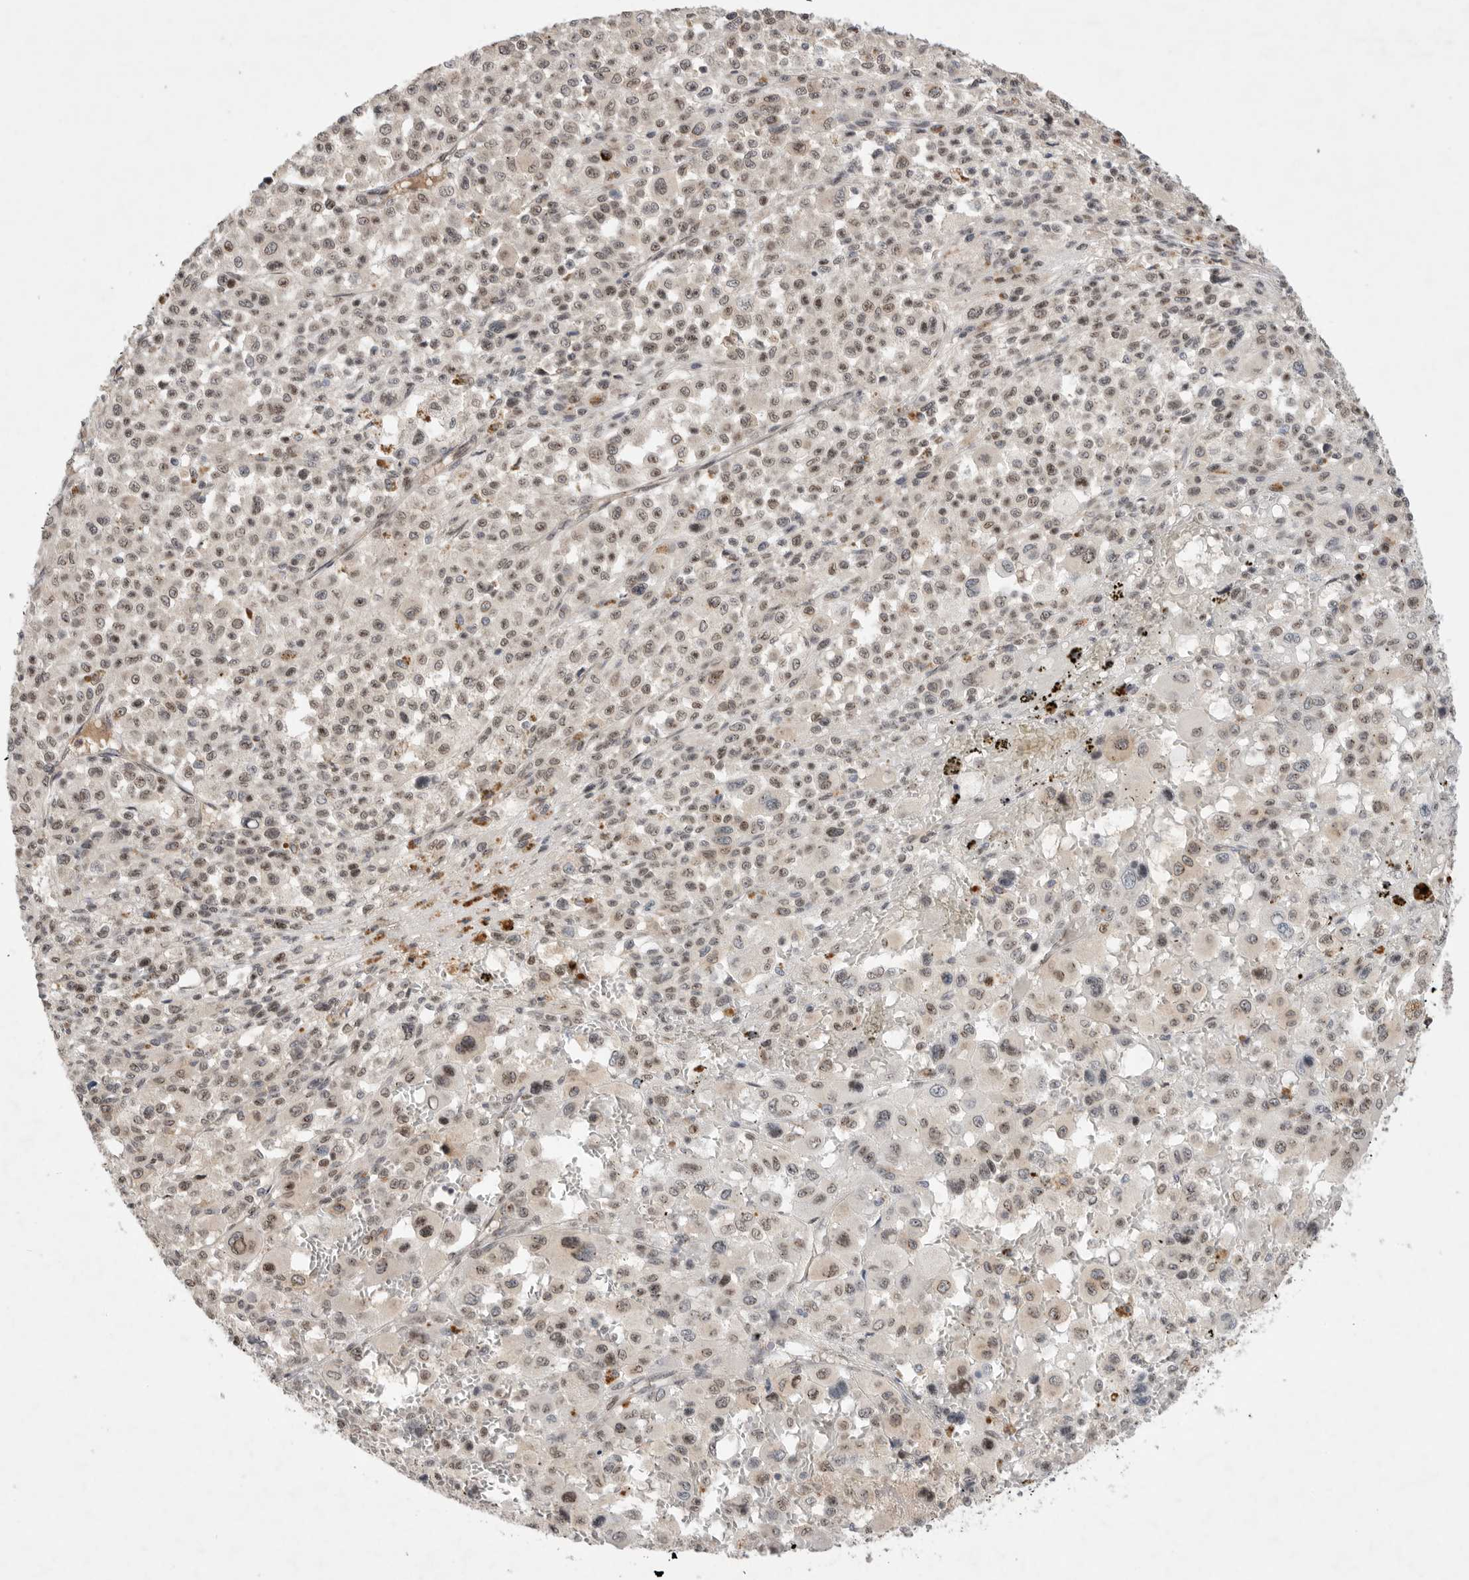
{"staining": {"intensity": "moderate", "quantity": "25%-75%", "location": "nuclear"}, "tissue": "melanoma", "cell_type": "Tumor cells", "image_type": "cancer", "snomed": [{"axis": "morphology", "description": "Malignant melanoma, Metastatic site"}, {"axis": "topography", "description": "Skin"}], "caption": "Moderate nuclear protein positivity is seen in about 25%-75% of tumor cells in melanoma.", "gene": "LEMD3", "patient": {"sex": "female", "age": 74}}